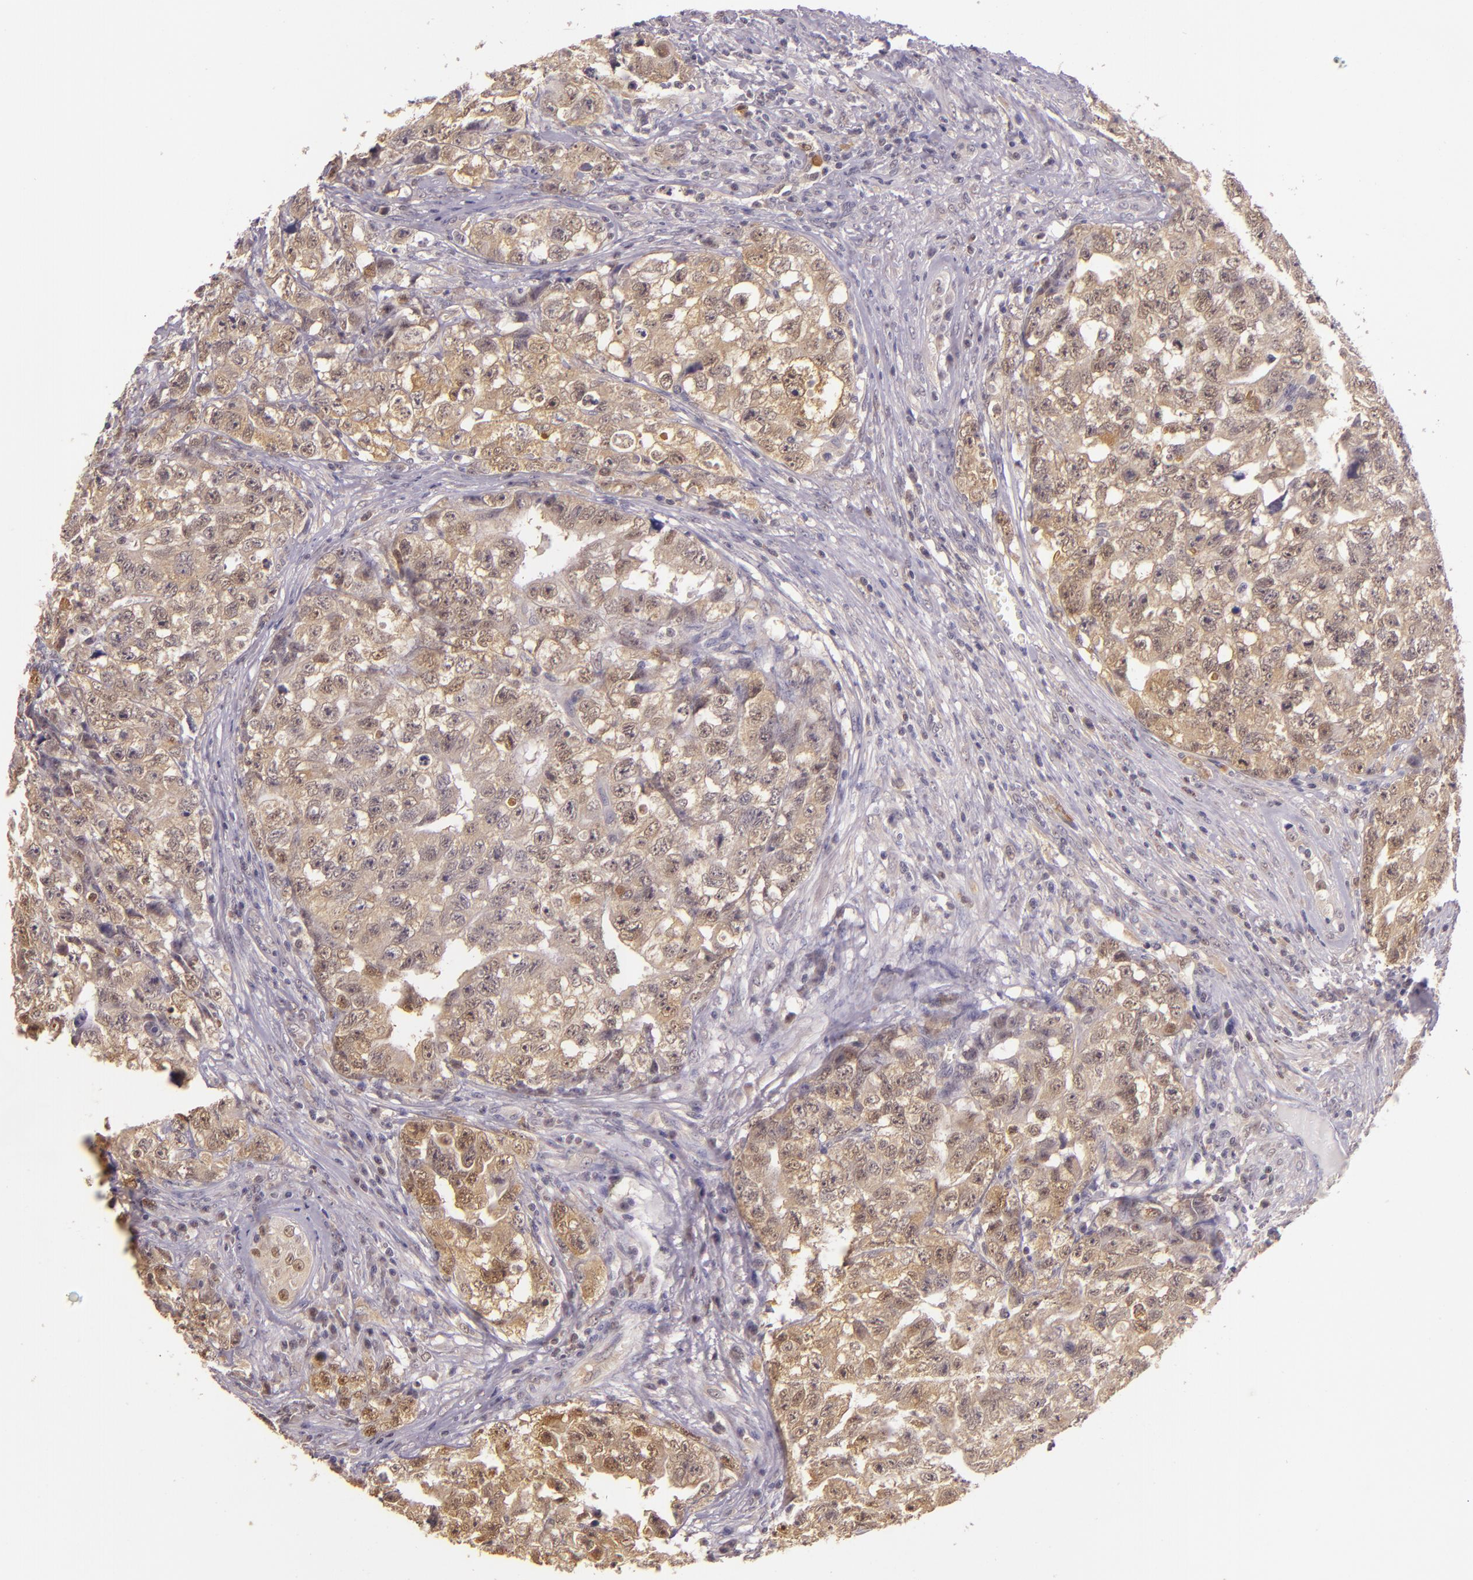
{"staining": {"intensity": "weak", "quantity": ">75%", "location": "cytoplasmic/membranous,nuclear"}, "tissue": "testis cancer", "cell_type": "Tumor cells", "image_type": "cancer", "snomed": [{"axis": "morphology", "description": "Carcinoma, Embryonal, NOS"}, {"axis": "topography", "description": "Testis"}], "caption": "Immunohistochemistry (IHC) of embryonal carcinoma (testis) exhibits low levels of weak cytoplasmic/membranous and nuclear positivity in about >75% of tumor cells.", "gene": "HSPA8", "patient": {"sex": "male", "age": 31}}